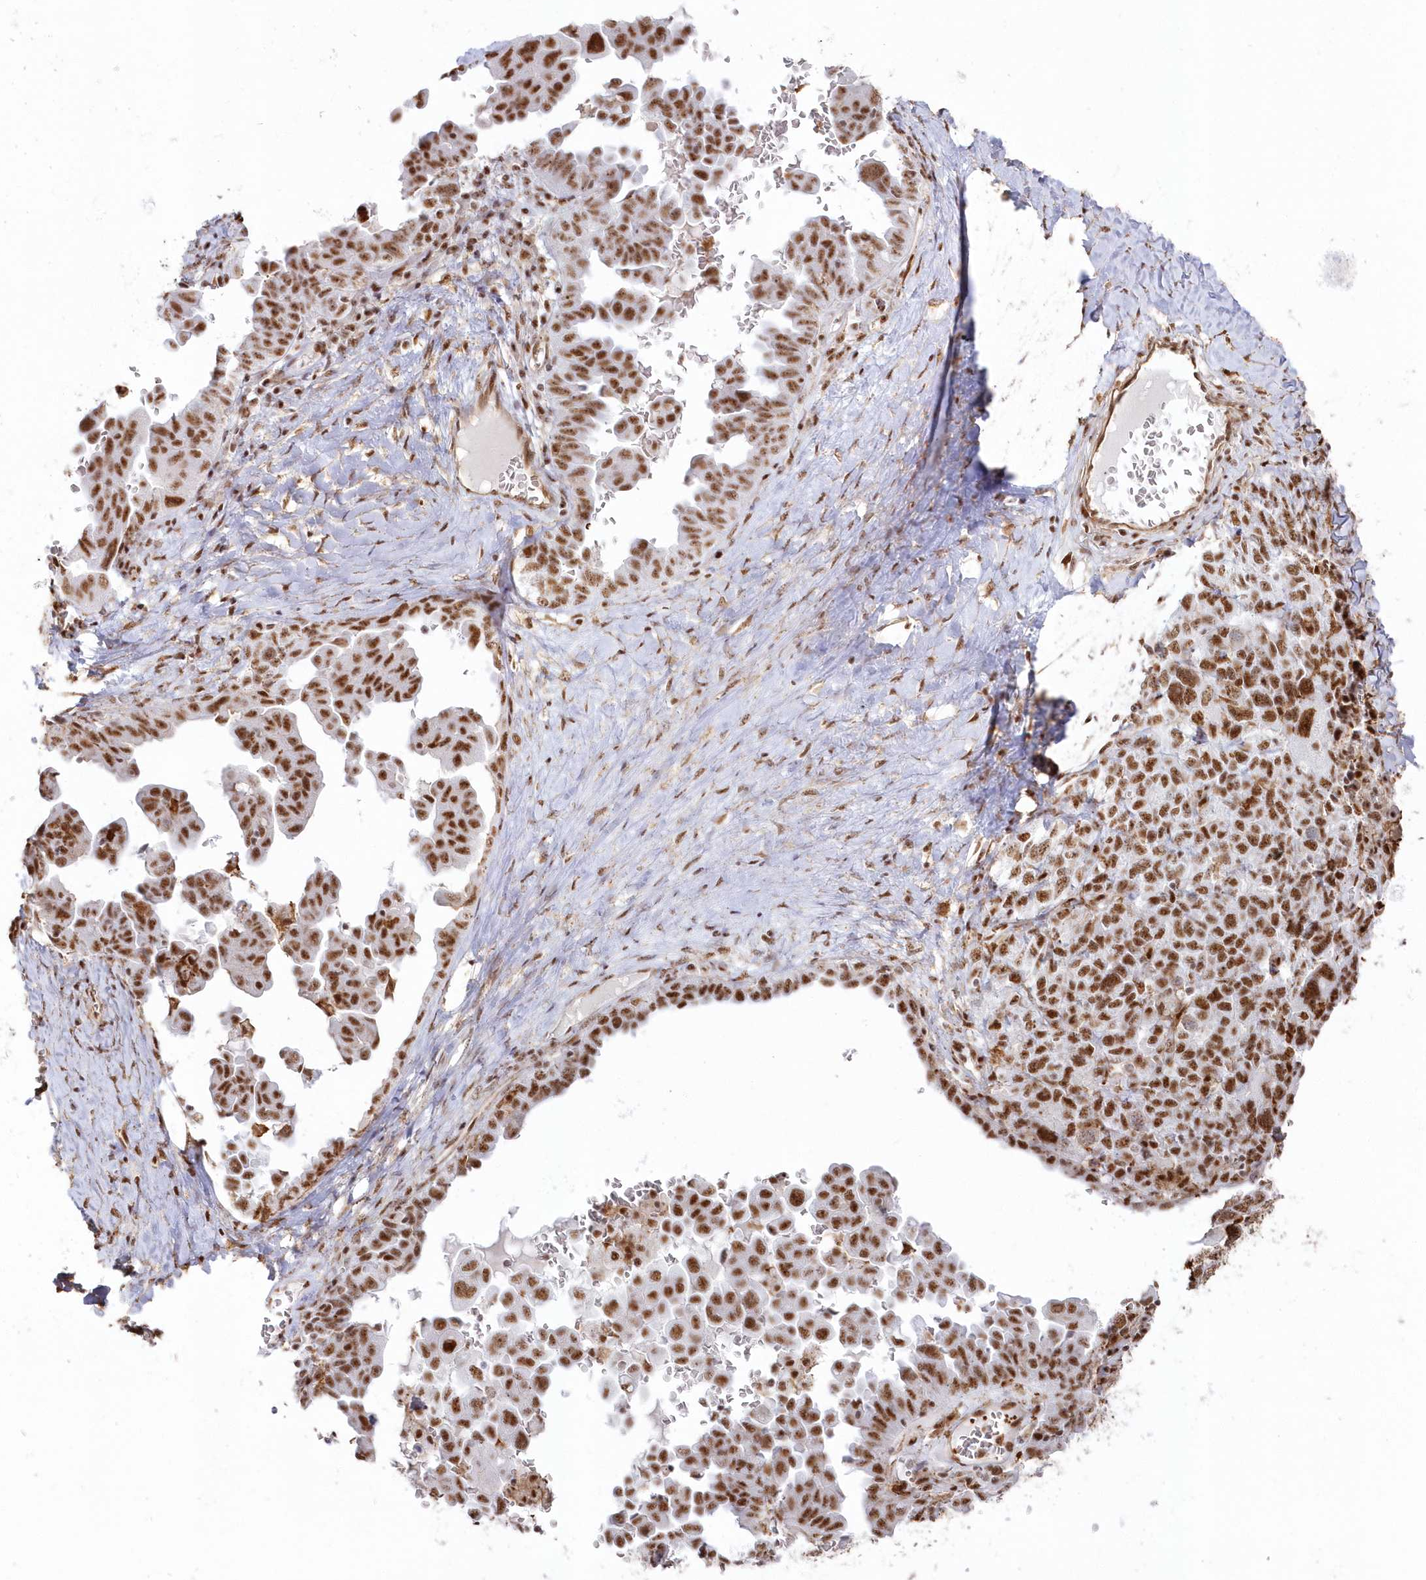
{"staining": {"intensity": "moderate", "quantity": ">75%", "location": "nuclear"}, "tissue": "ovarian cancer", "cell_type": "Tumor cells", "image_type": "cancer", "snomed": [{"axis": "morphology", "description": "Carcinoma, endometroid"}, {"axis": "topography", "description": "Ovary"}], "caption": "Brown immunohistochemical staining in human ovarian endometroid carcinoma reveals moderate nuclear staining in approximately >75% of tumor cells.", "gene": "DDX46", "patient": {"sex": "female", "age": 62}}